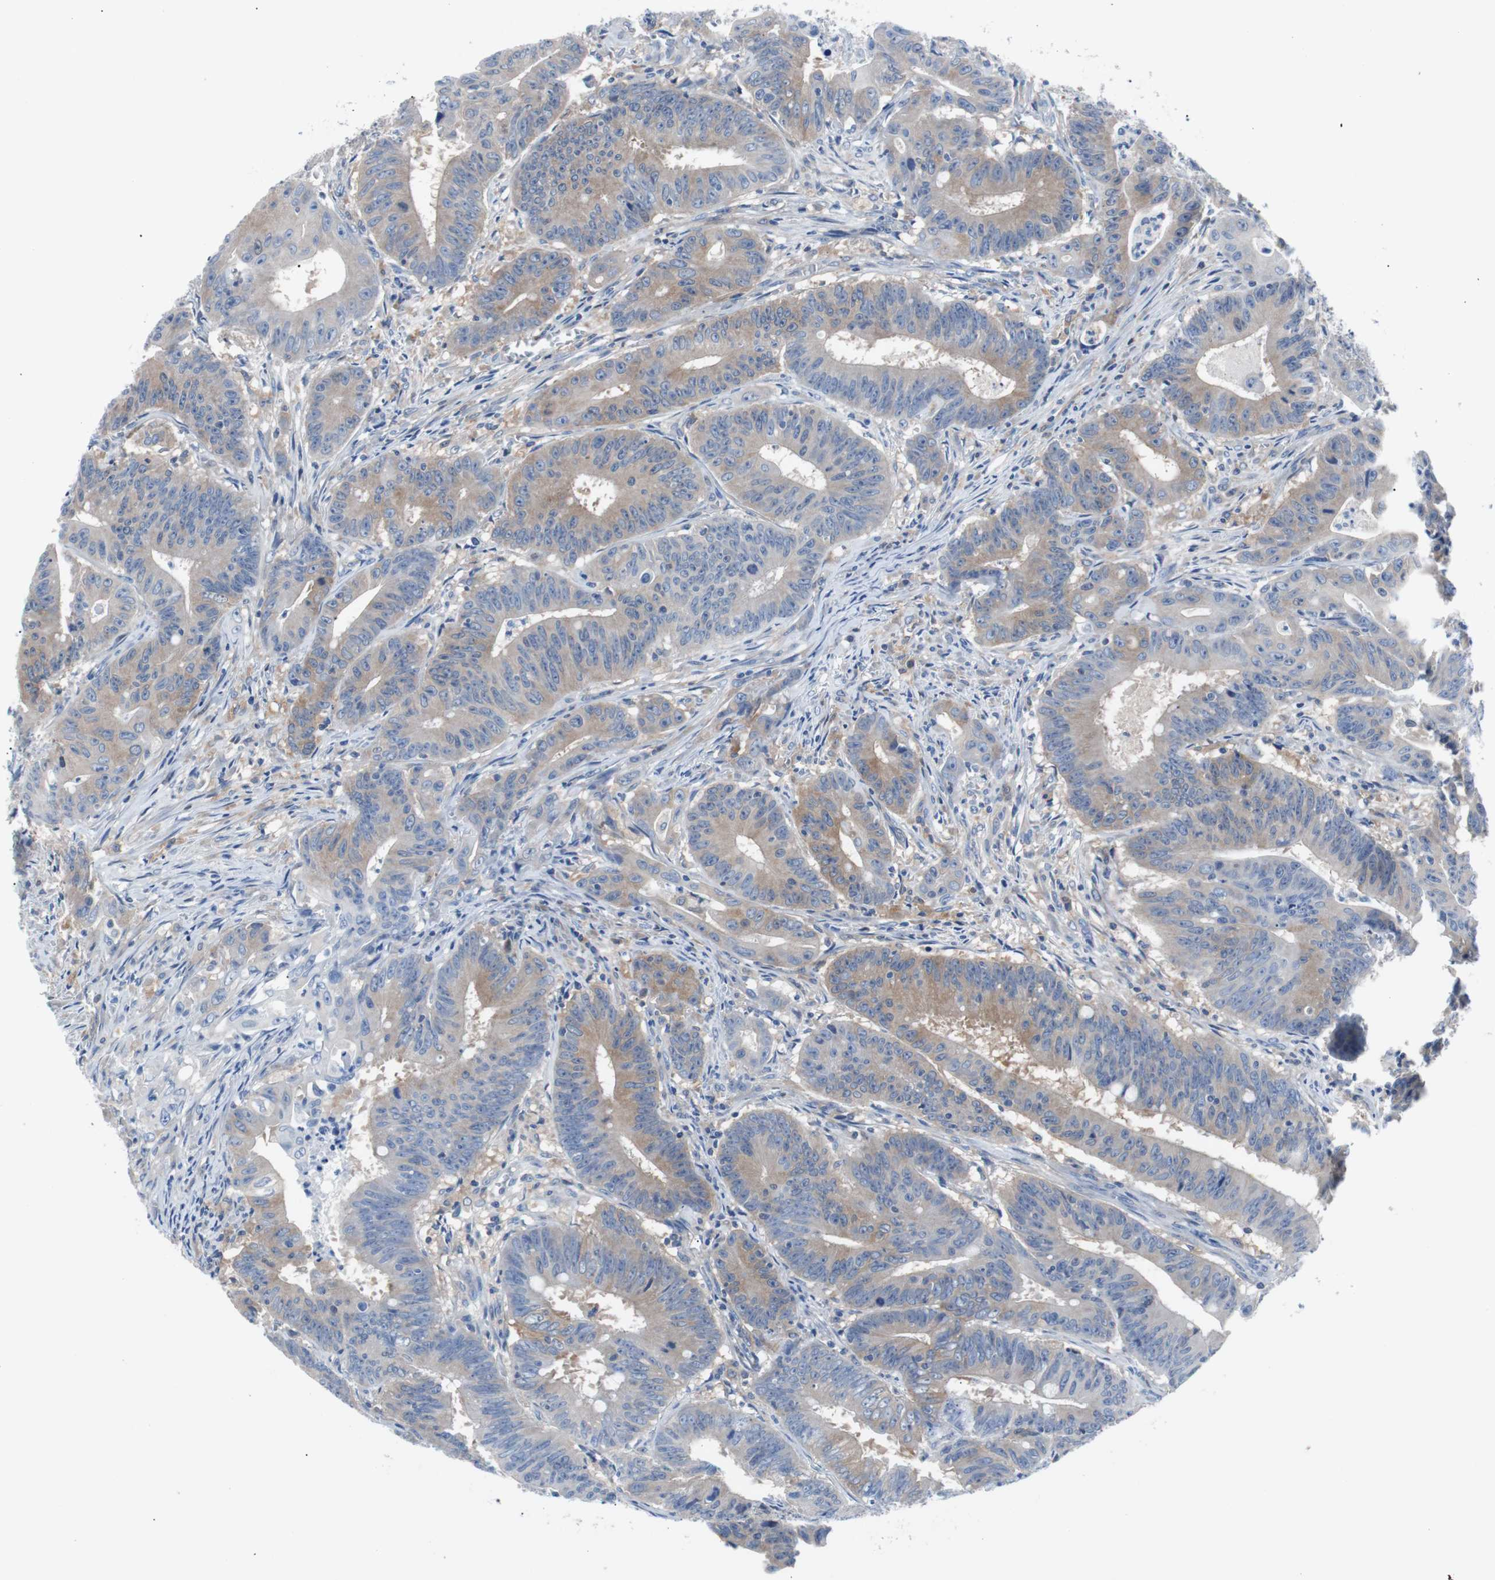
{"staining": {"intensity": "moderate", "quantity": ">75%", "location": "cytoplasmic/membranous"}, "tissue": "colorectal cancer", "cell_type": "Tumor cells", "image_type": "cancer", "snomed": [{"axis": "morphology", "description": "Adenocarcinoma, NOS"}, {"axis": "topography", "description": "Colon"}], "caption": "About >75% of tumor cells in adenocarcinoma (colorectal) reveal moderate cytoplasmic/membranous protein expression as visualized by brown immunohistochemical staining.", "gene": "EEF2K", "patient": {"sex": "male", "age": 45}}